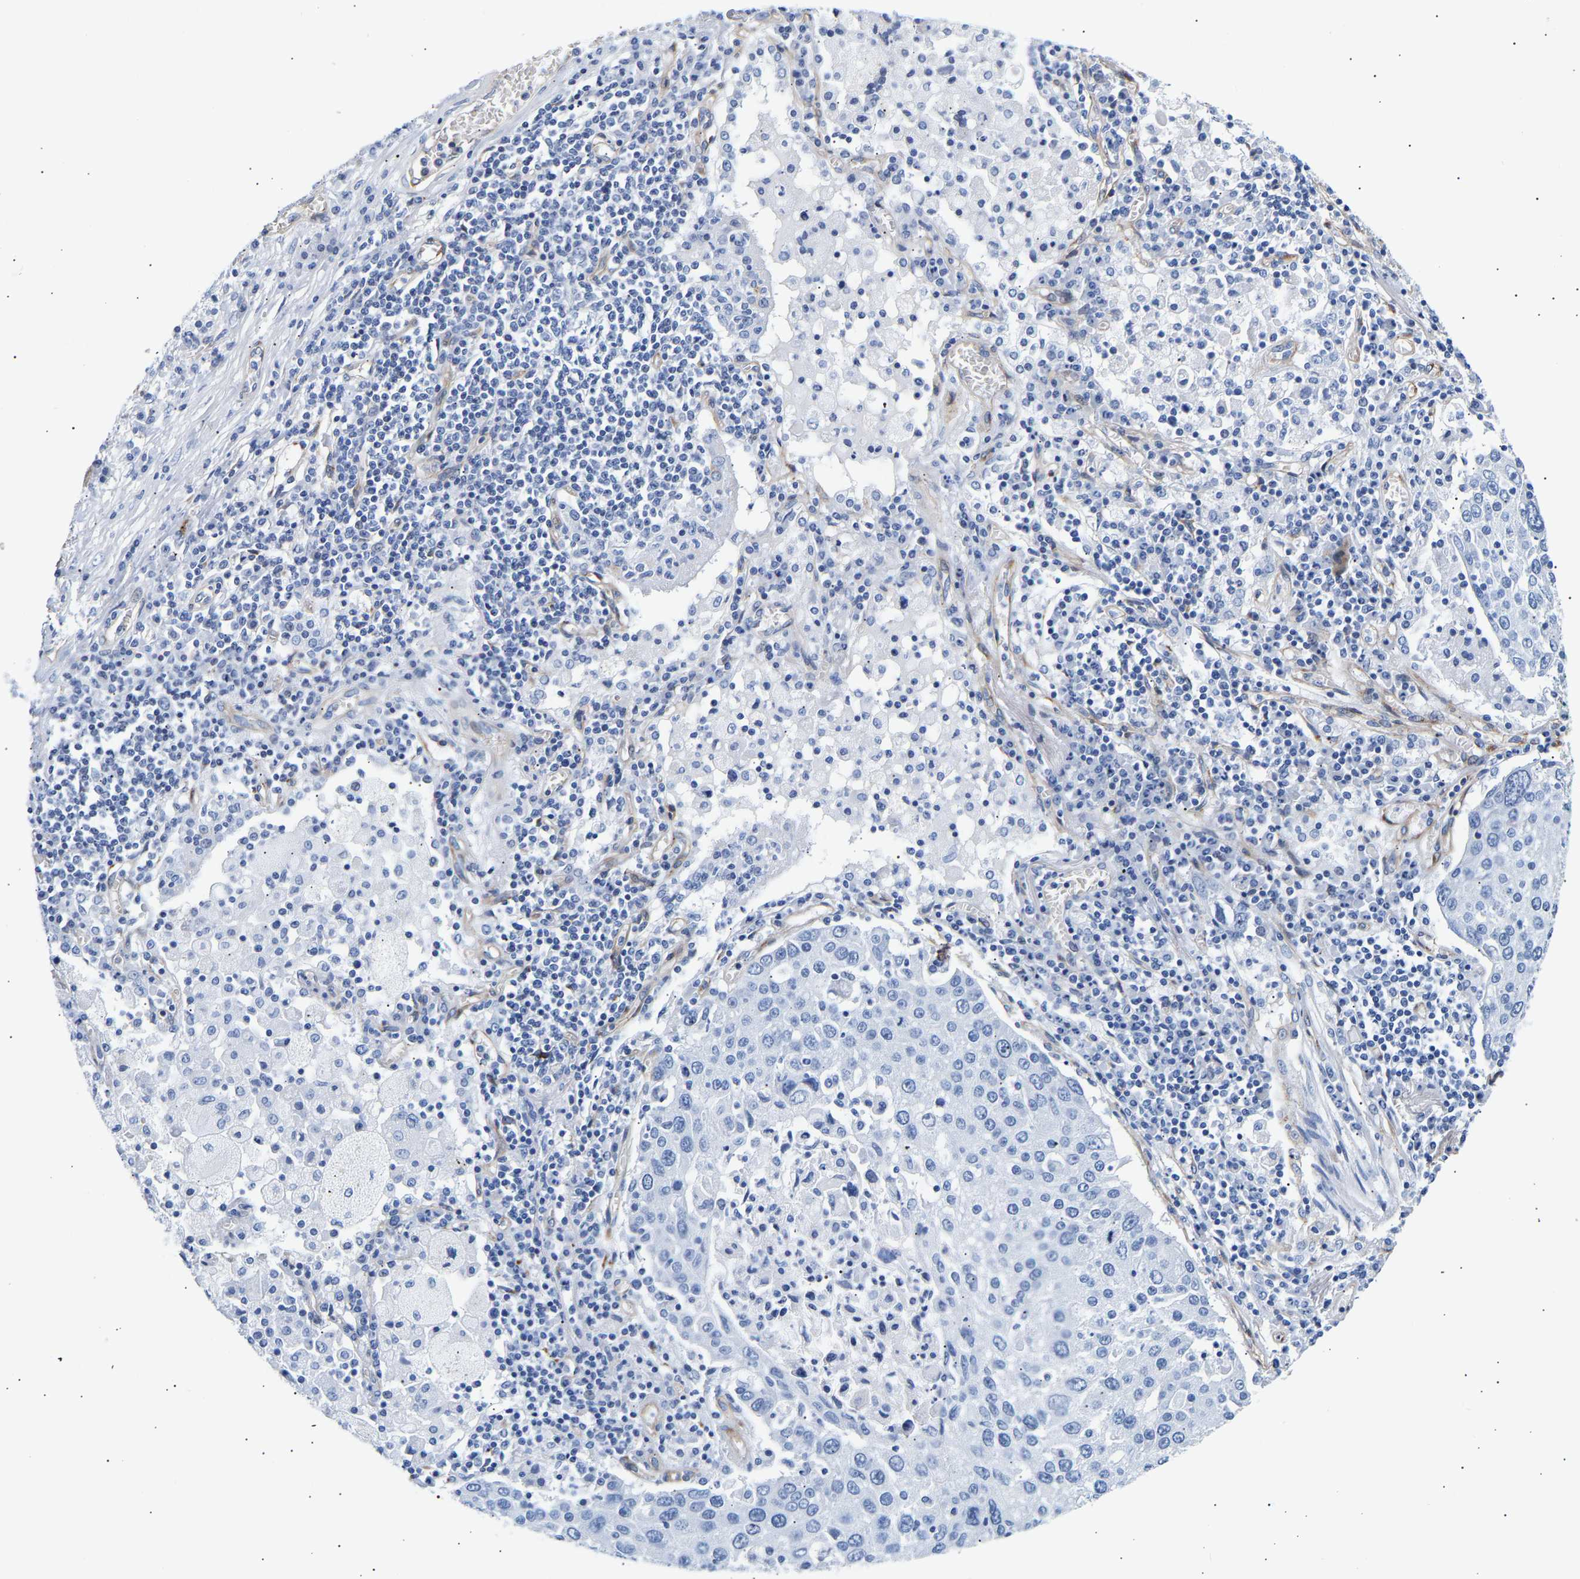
{"staining": {"intensity": "negative", "quantity": "none", "location": "none"}, "tissue": "lung cancer", "cell_type": "Tumor cells", "image_type": "cancer", "snomed": [{"axis": "morphology", "description": "Squamous cell carcinoma, NOS"}, {"axis": "topography", "description": "Lung"}], "caption": "DAB (3,3'-diaminobenzidine) immunohistochemical staining of lung cancer exhibits no significant positivity in tumor cells. (DAB immunohistochemistry, high magnification).", "gene": "IGFBP7", "patient": {"sex": "male", "age": 65}}